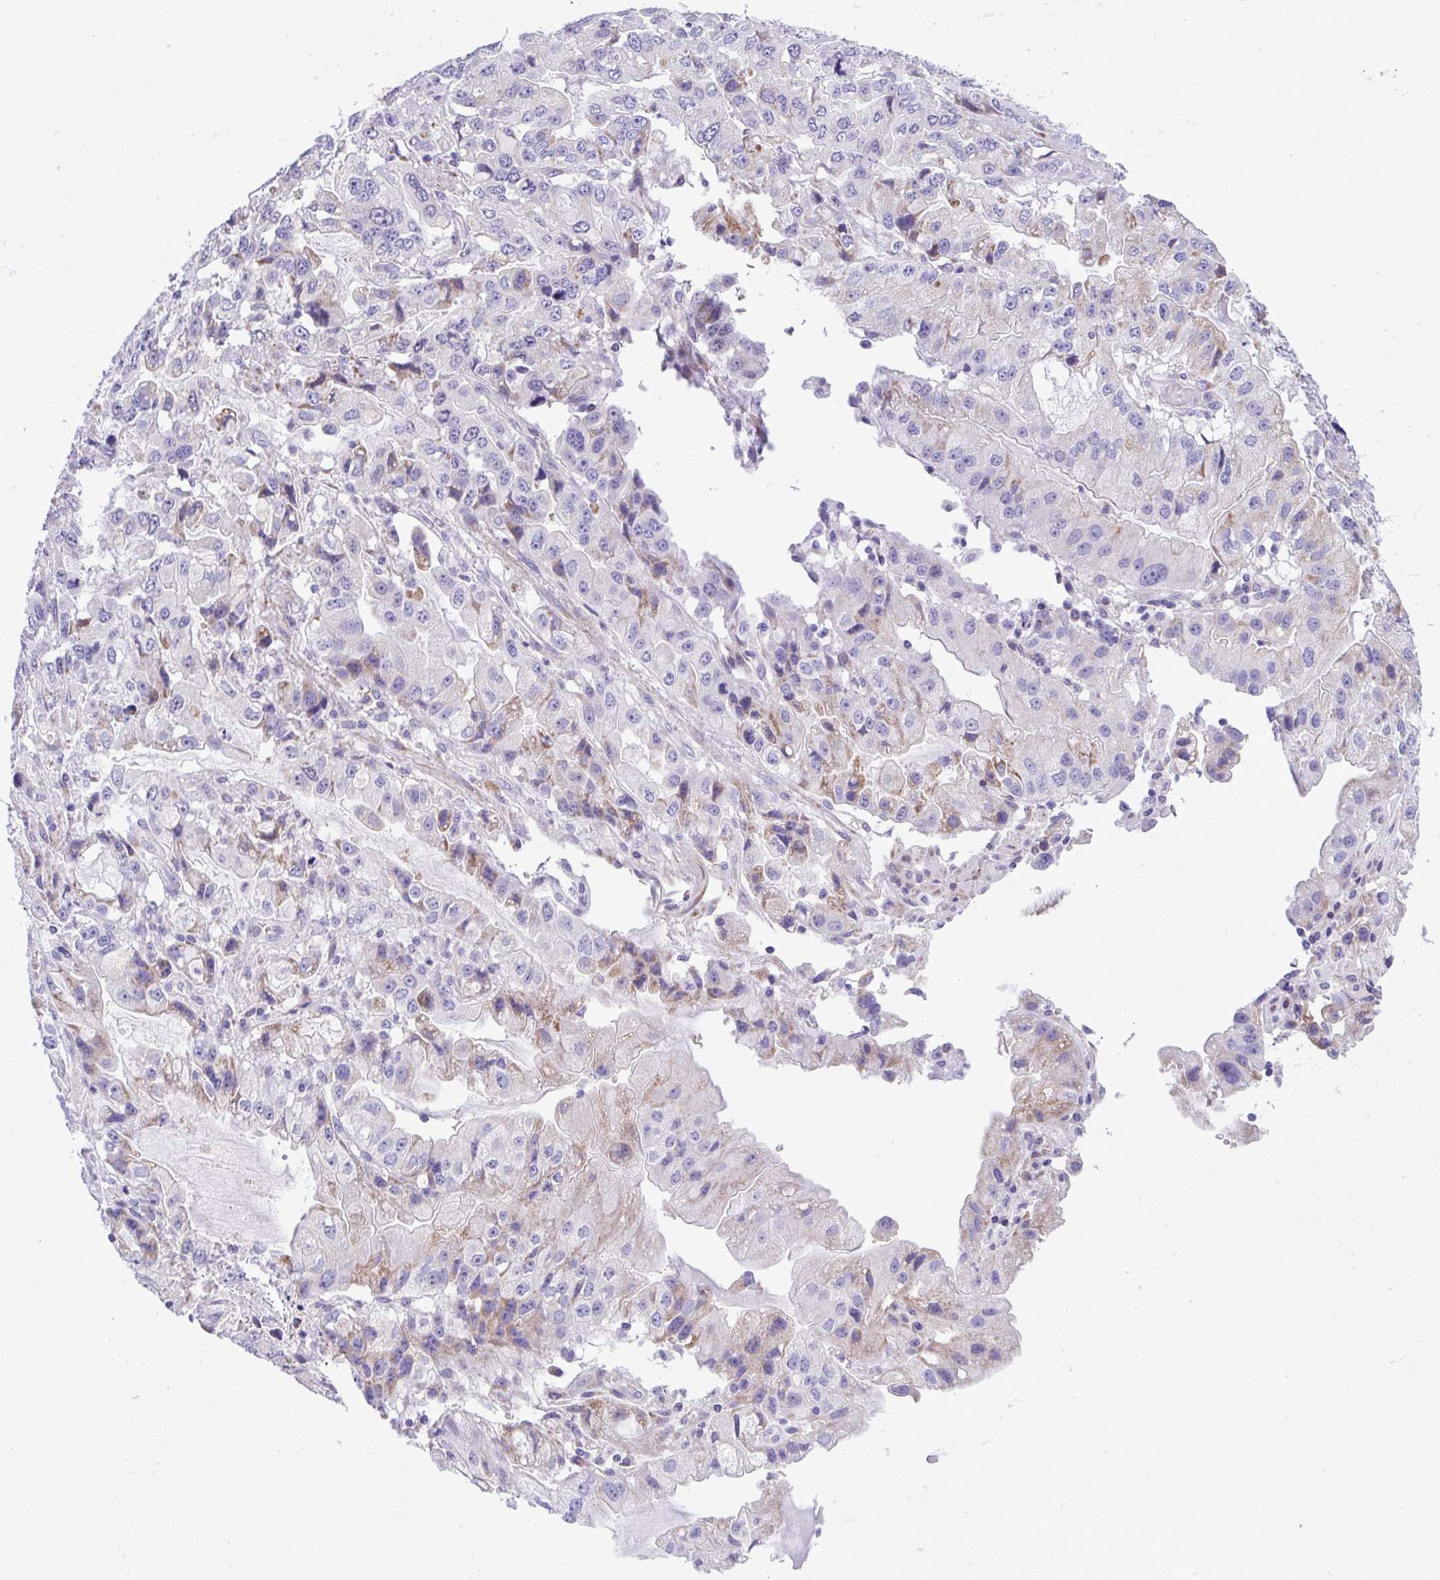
{"staining": {"intensity": "weak", "quantity": "<25%", "location": "cytoplasmic/membranous"}, "tissue": "stomach cancer", "cell_type": "Tumor cells", "image_type": "cancer", "snomed": [{"axis": "morphology", "description": "Adenocarcinoma, NOS"}, {"axis": "topography", "description": "Stomach, lower"}], "caption": "This is an immunohistochemistry image of human adenocarcinoma (stomach). There is no expression in tumor cells.", "gene": "DTX3", "patient": {"sex": "female", "age": 93}}